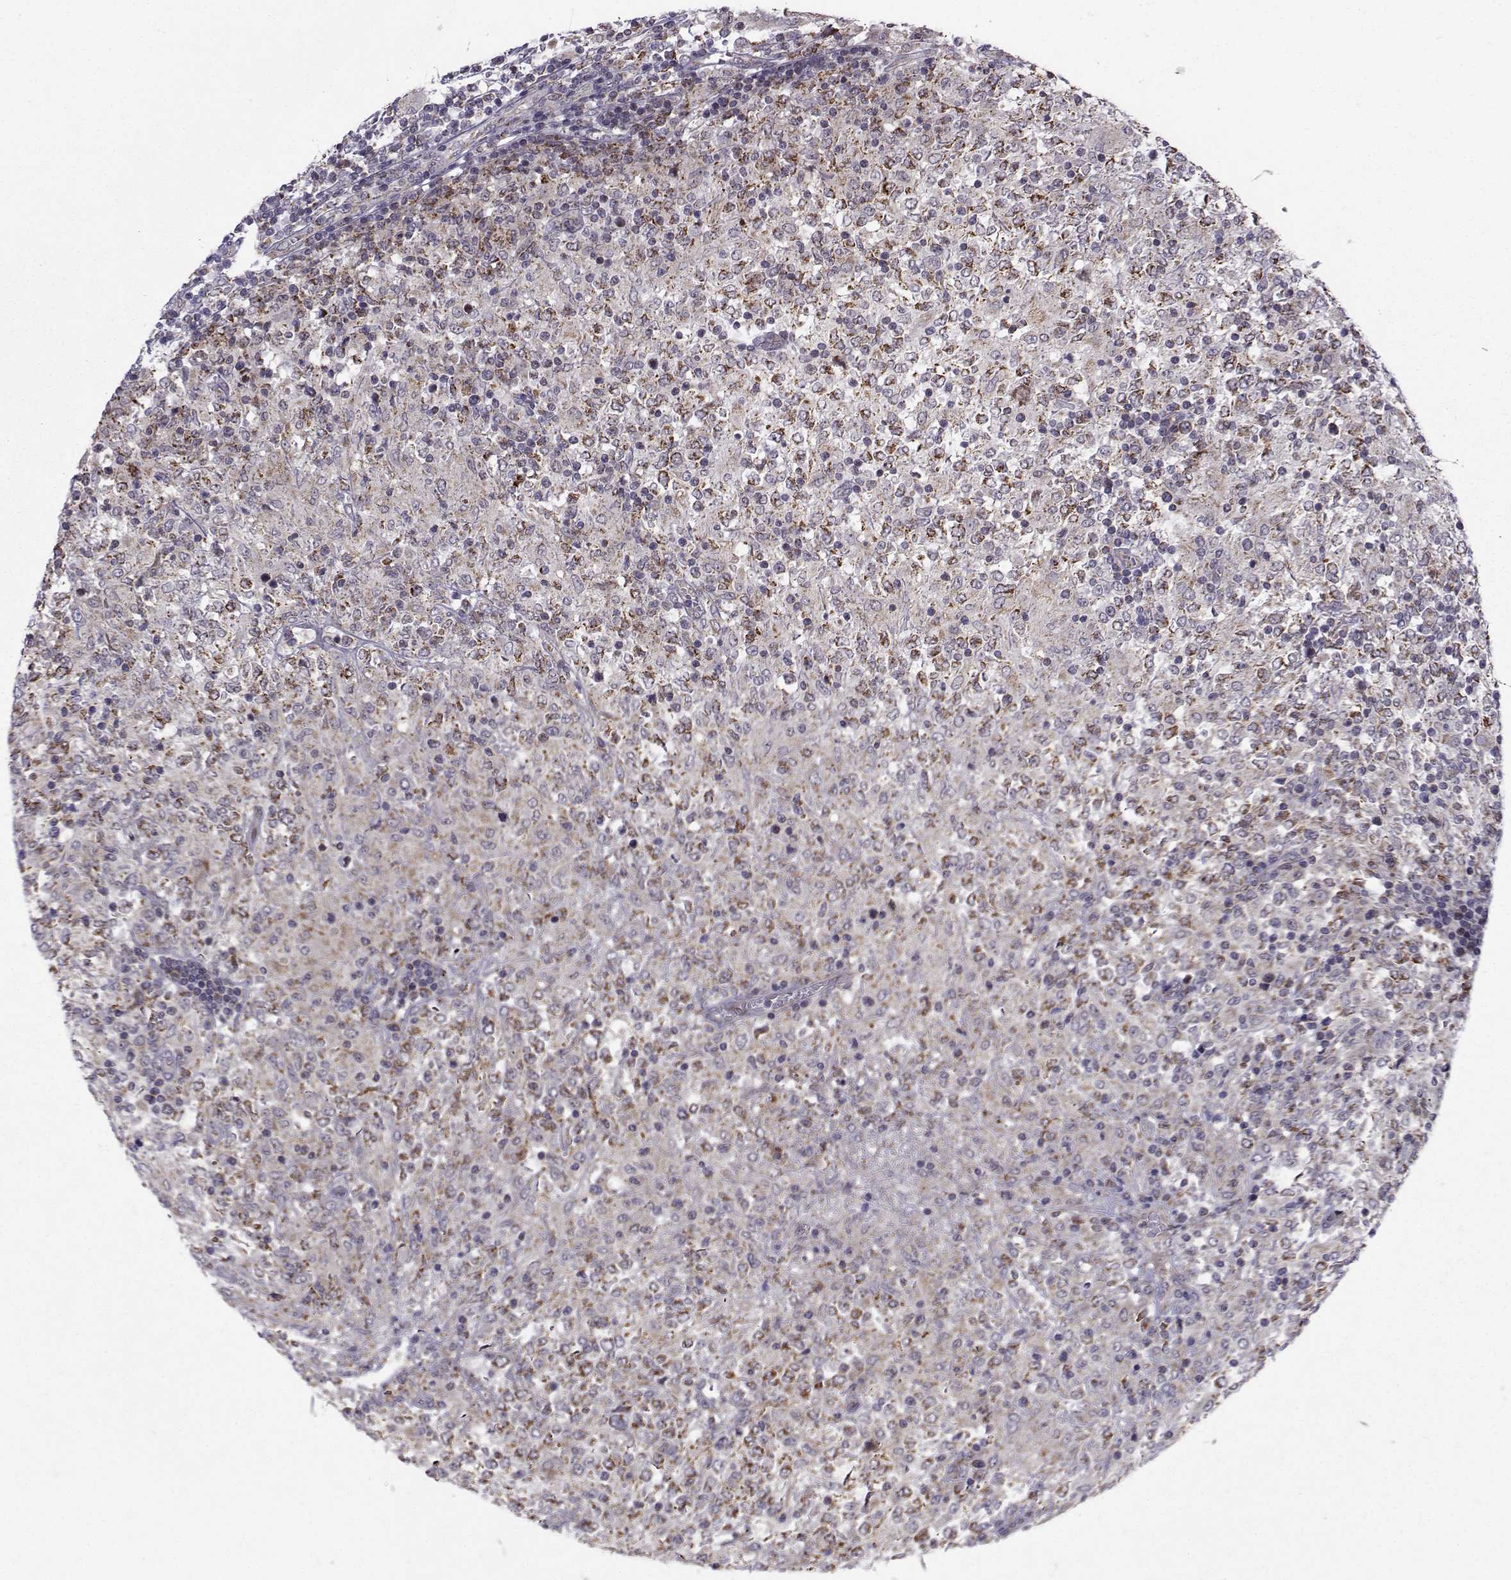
{"staining": {"intensity": "moderate", "quantity": ">75%", "location": "cytoplasmic/membranous"}, "tissue": "lymphoma", "cell_type": "Tumor cells", "image_type": "cancer", "snomed": [{"axis": "morphology", "description": "Malignant lymphoma, non-Hodgkin's type, High grade"}, {"axis": "topography", "description": "Lymph node"}], "caption": "IHC of high-grade malignant lymphoma, non-Hodgkin's type displays medium levels of moderate cytoplasmic/membranous positivity in approximately >75% of tumor cells.", "gene": "NECAB3", "patient": {"sex": "female", "age": 84}}